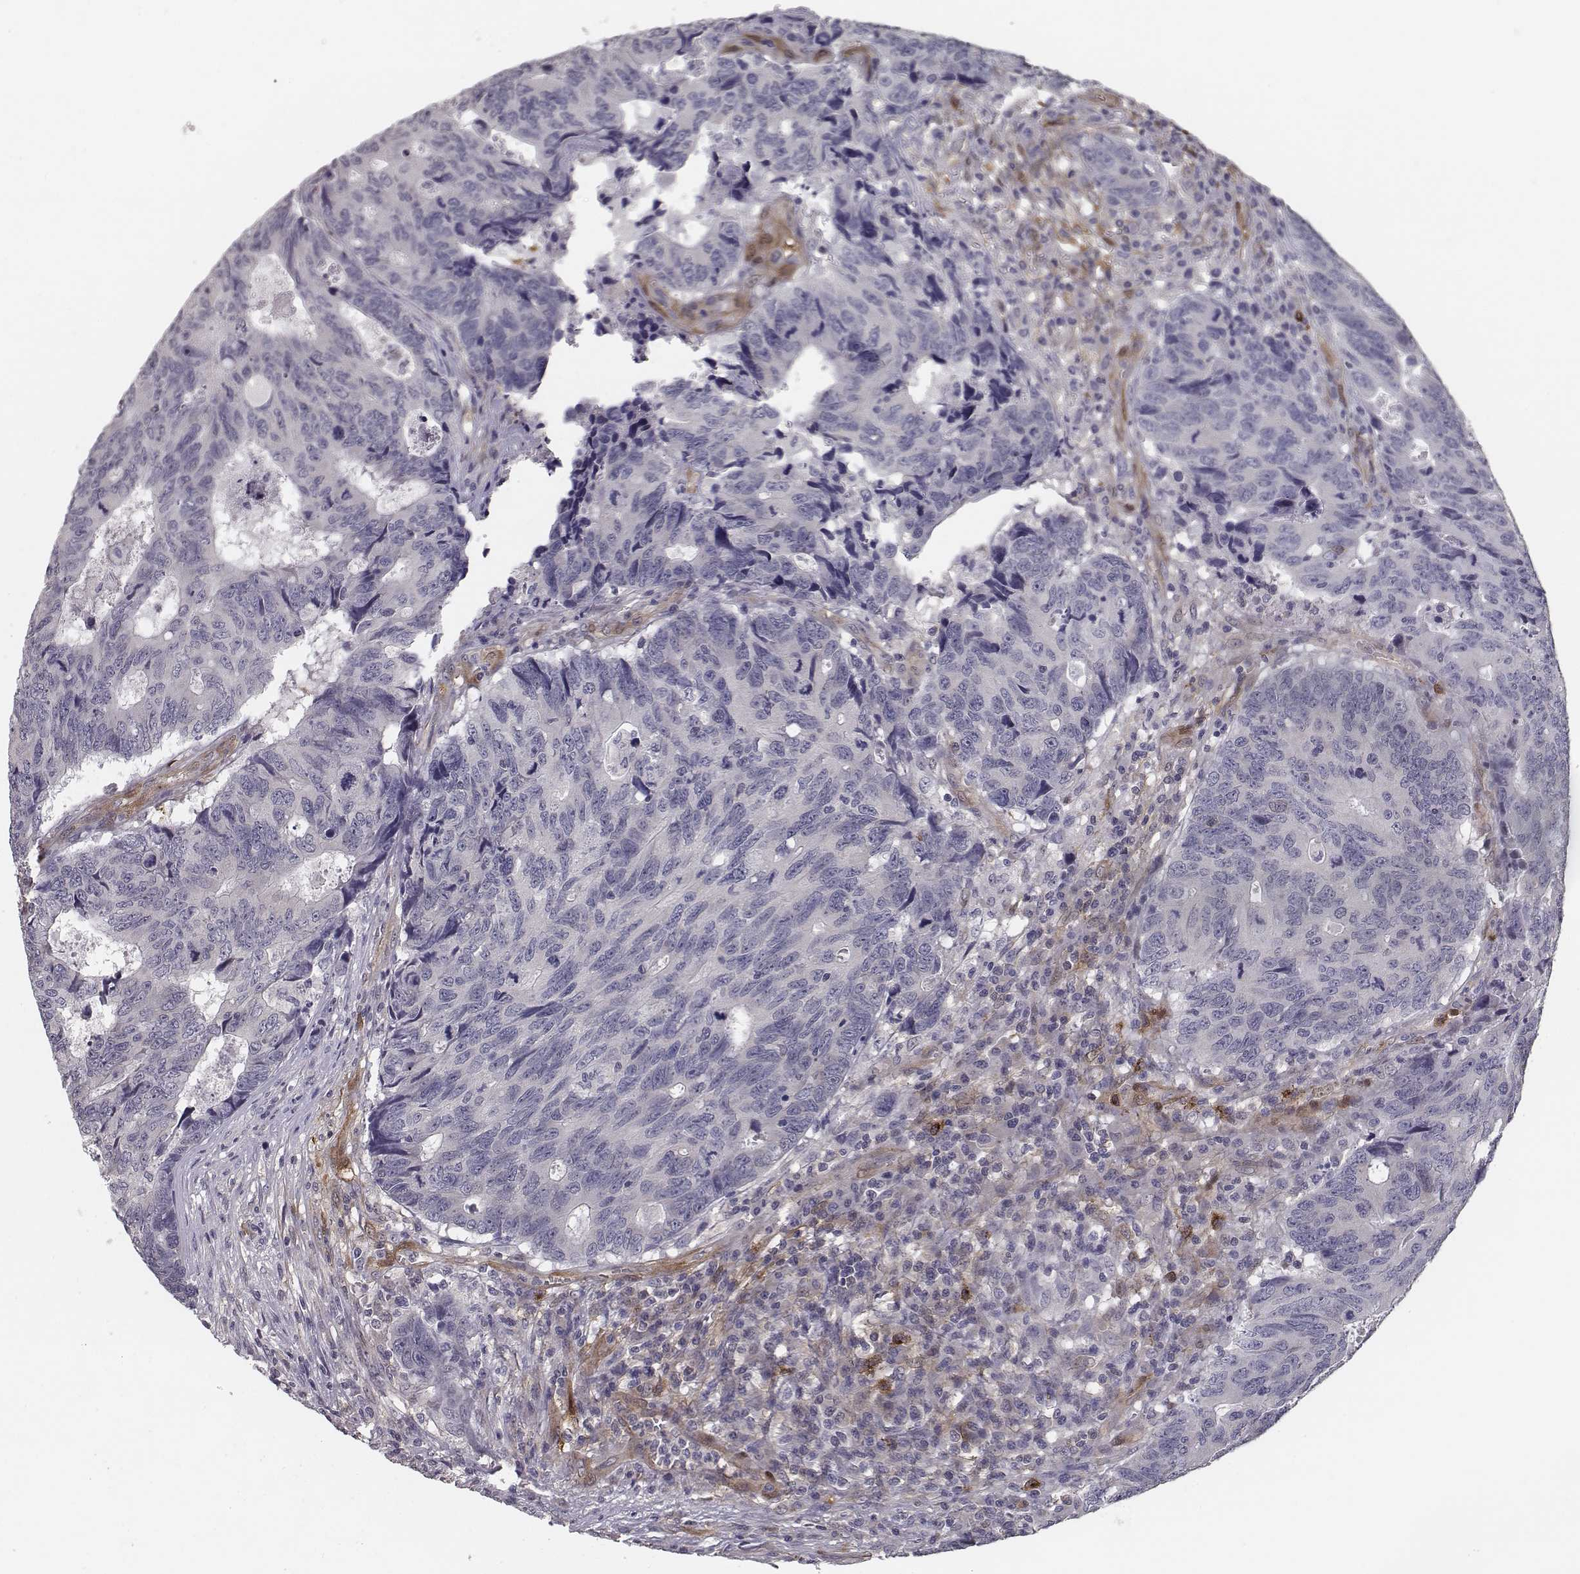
{"staining": {"intensity": "negative", "quantity": "none", "location": "none"}, "tissue": "colorectal cancer", "cell_type": "Tumor cells", "image_type": "cancer", "snomed": [{"axis": "morphology", "description": "Adenocarcinoma, NOS"}, {"axis": "topography", "description": "Colon"}], "caption": "A histopathology image of human colorectal adenocarcinoma is negative for staining in tumor cells. Nuclei are stained in blue.", "gene": "ISYNA1", "patient": {"sex": "female", "age": 77}}